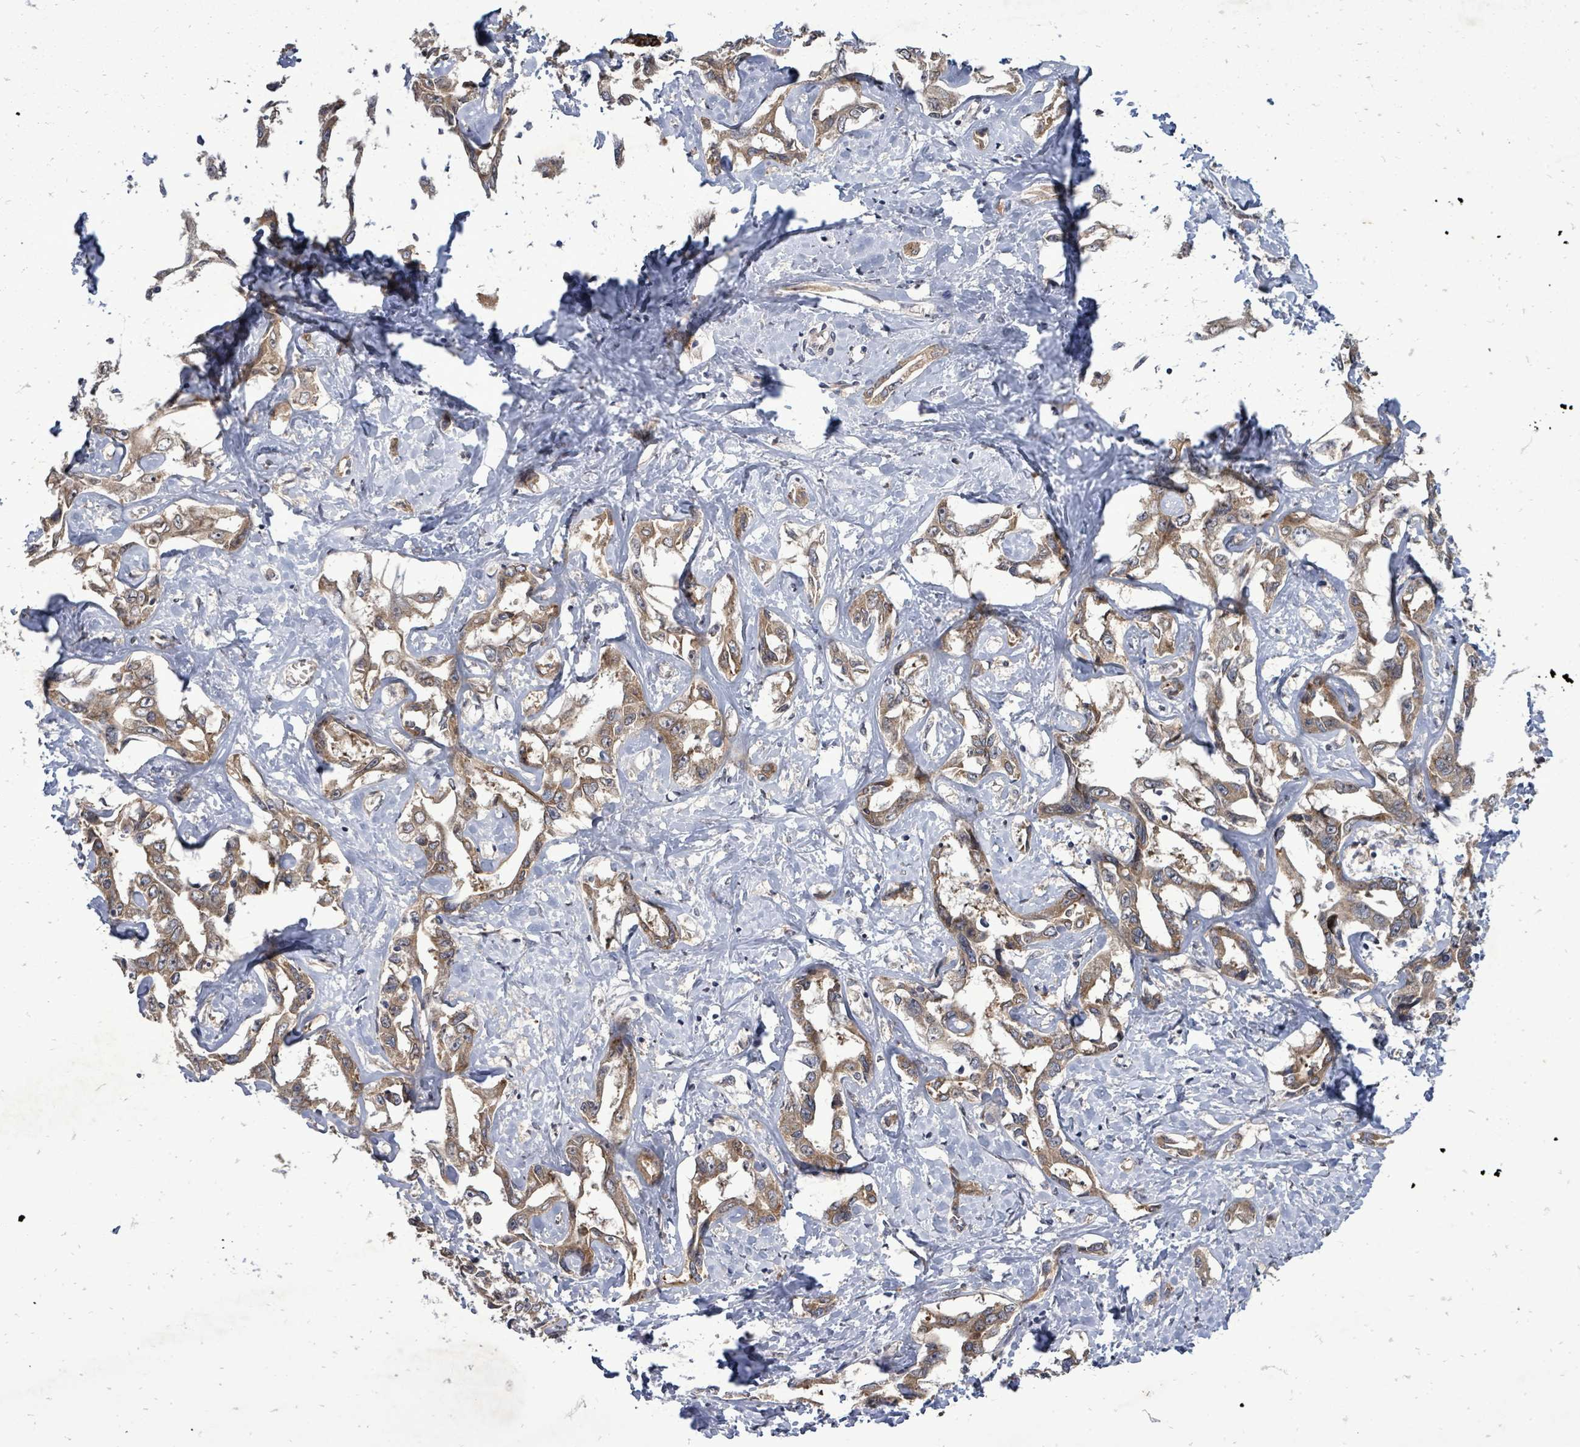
{"staining": {"intensity": "moderate", "quantity": ">75%", "location": "cytoplasmic/membranous"}, "tissue": "liver cancer", "cell_type": "Tumor cells", "image_type": "cancer", "snomed": [{"axis": "morphology", "description": "Cholangiocarcinoma"}, {"axis": "topography", "description": "Liver"}], "caption": "Protein analysis of liver cholangiocarcinoma tissue shows moderate cytoplasmic/membranous staining in approximately >75% of tumor cells.", "gene": "RALGAPB", "patient": {"sex": "male", "age": 59}}